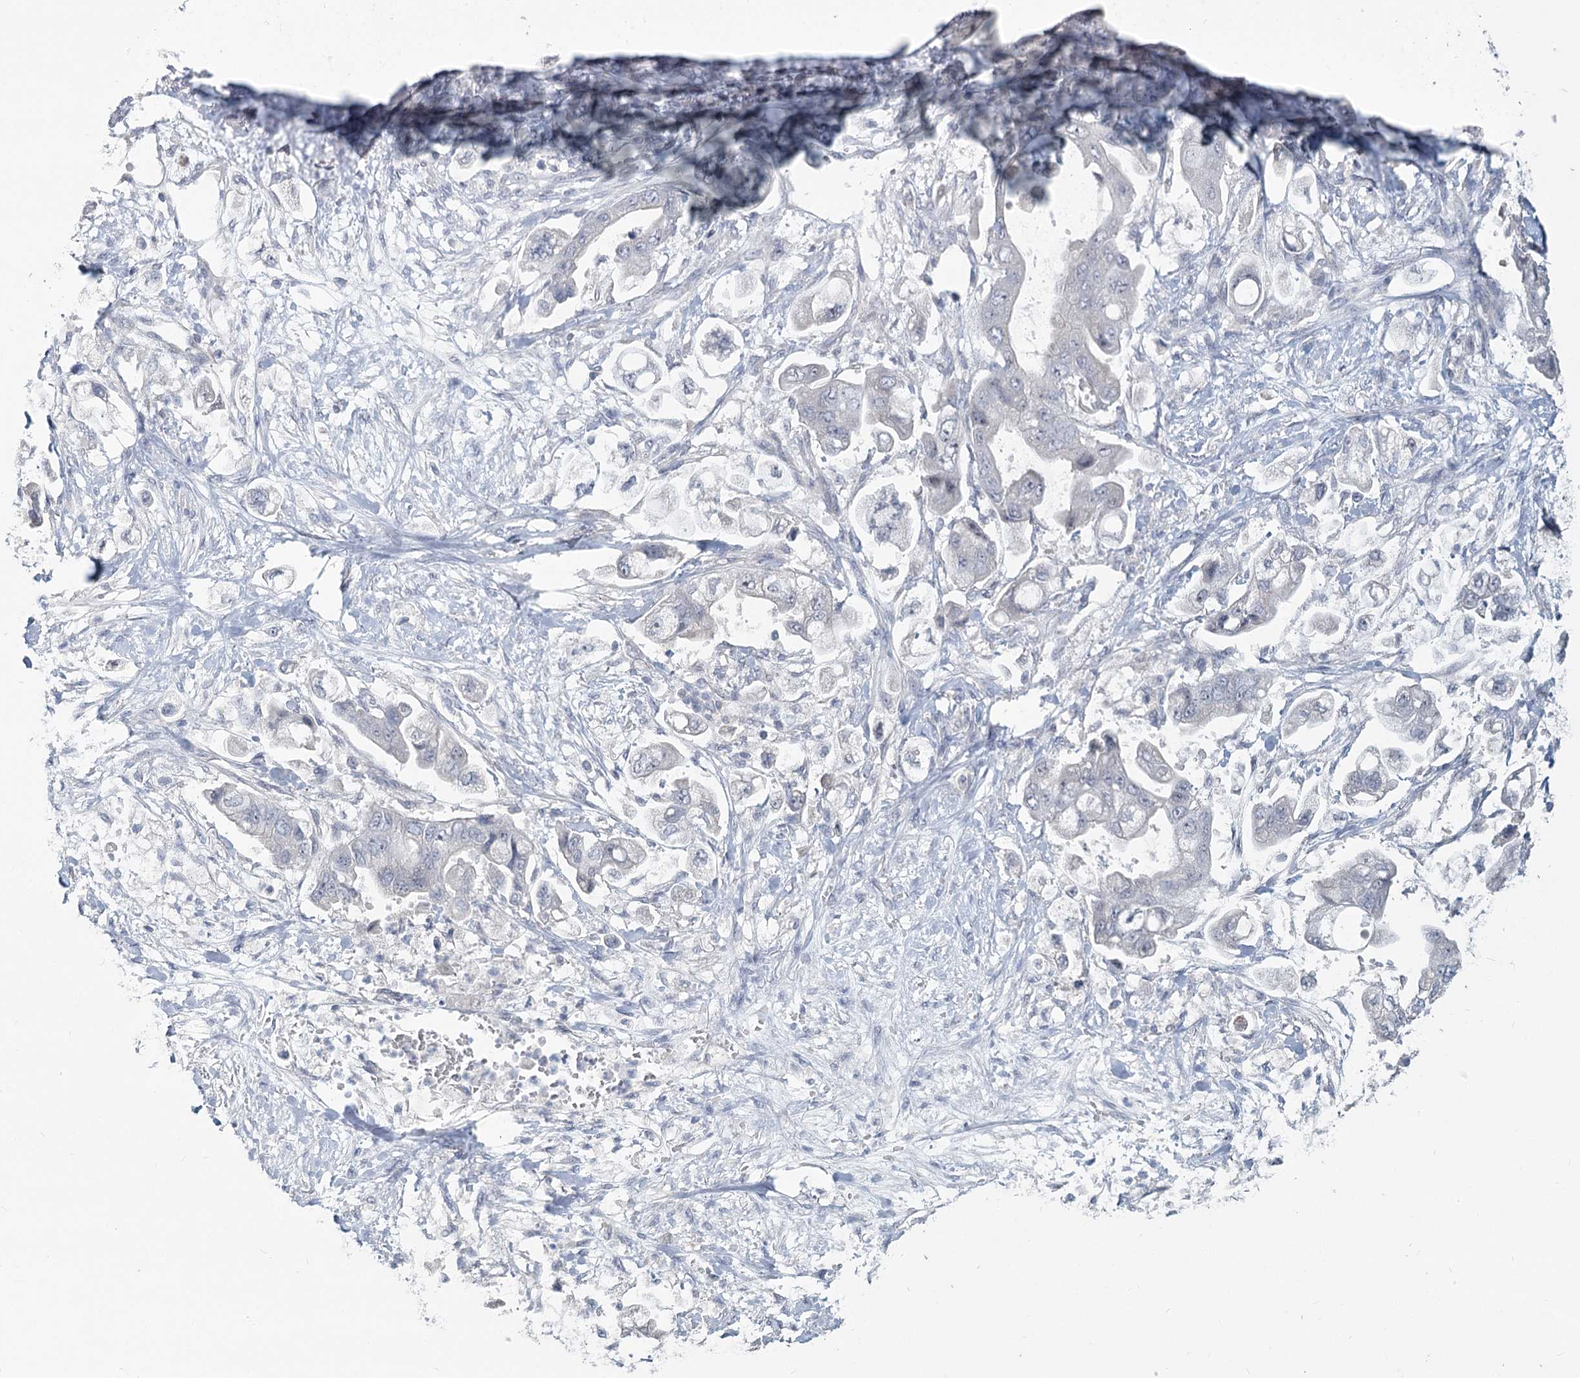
{"staining": {"intensity": "negative", "quantity": "none", "location": "none"}, "tissue": "stomach cancer", "cell_type": "Tumor cells", "image_type": "cancer", "snomed": [{"axis": "morphology", "description": "Adenocarcinoma, NOS"}, {"axis": "topography", "description": "Stomach"}], "caption": "There is no significant staining in tumor cells of stomach adenocarcinoma.", "gene": "SLC9A3", "patient": {"sex": "male", "age": 62}}